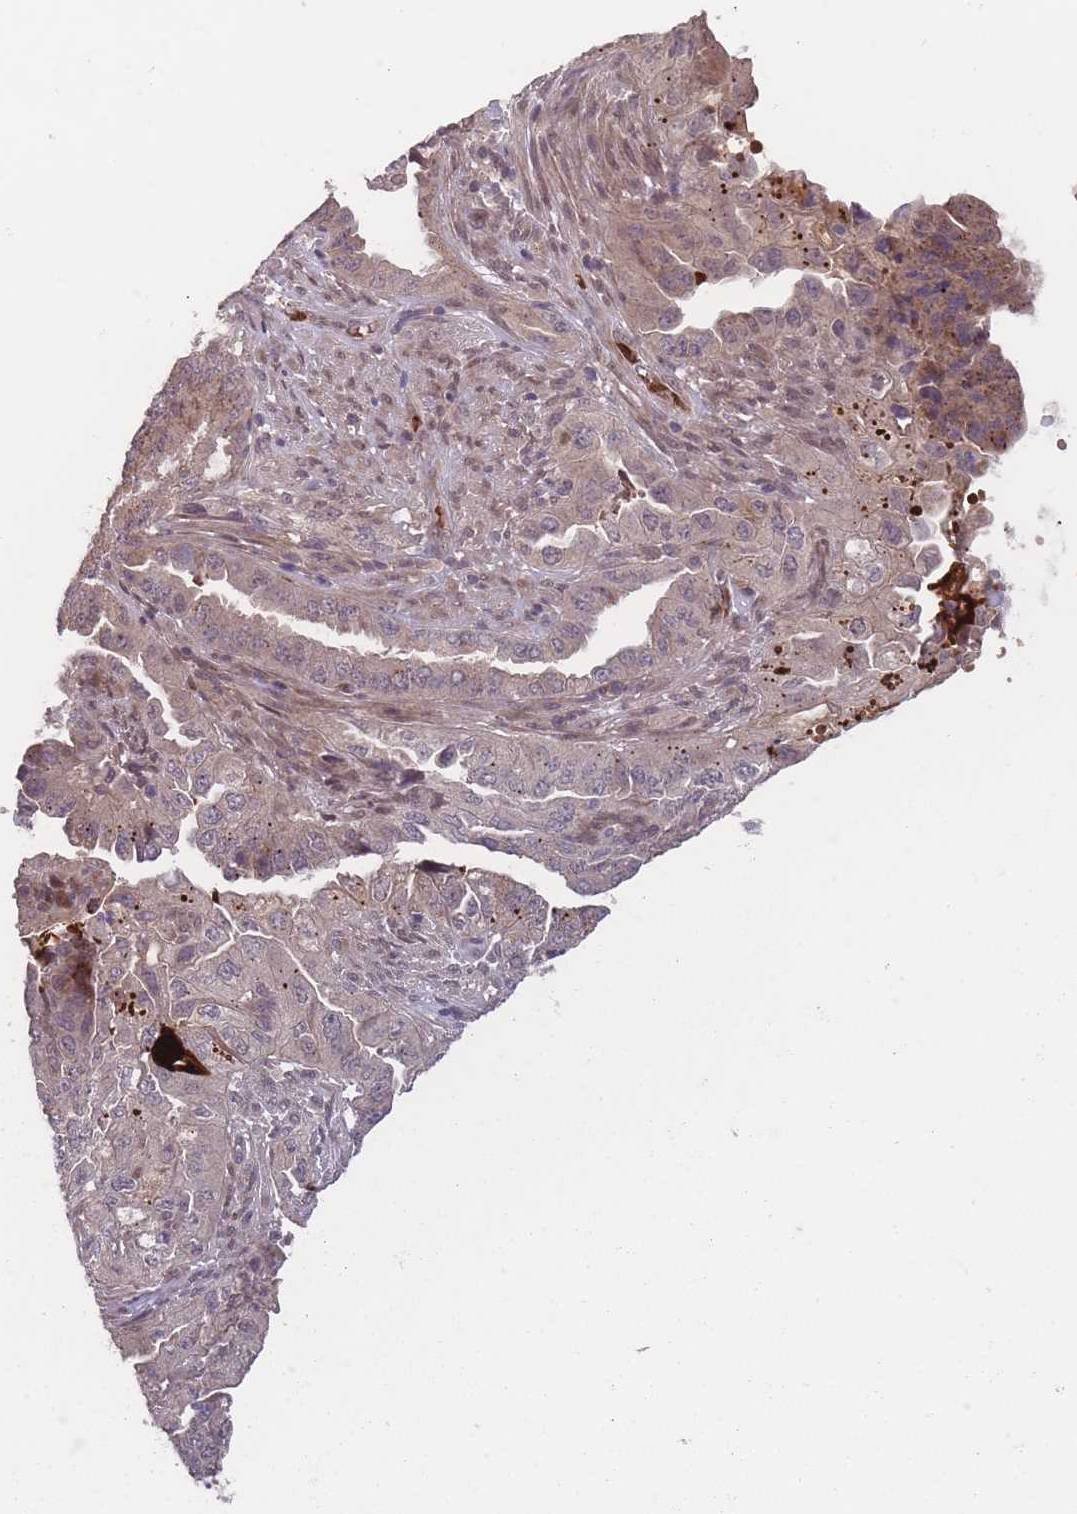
{"staining": {"intensity": "moderate", "quantity": "<25%", "location": "cytoplasmic/membranous"}, "tissue": "endometrial cancer", "cell_type": "Tumor cells", "image_type": "cancer", "snomed": [{"axis": "morphology", "description": "Adenocarcinoma, NOS"}, {"axis": "topography", "description": "Endometrium"}], "caption": "Endometrial cancer (adenocarcinoma) was stained to show a protein in brown. There is low levels of moderate cytoplasmic/membranous positivity in approximately <25% of tumor cells. The staining is performed using DAB (3,3'-diaminobenzidine) brown chromogen to label protein expression. The nuclei are counter-stained blue using hematoxylin.", "gene": "SECTM1", "patient": {"sex": "female", "age": 51}}